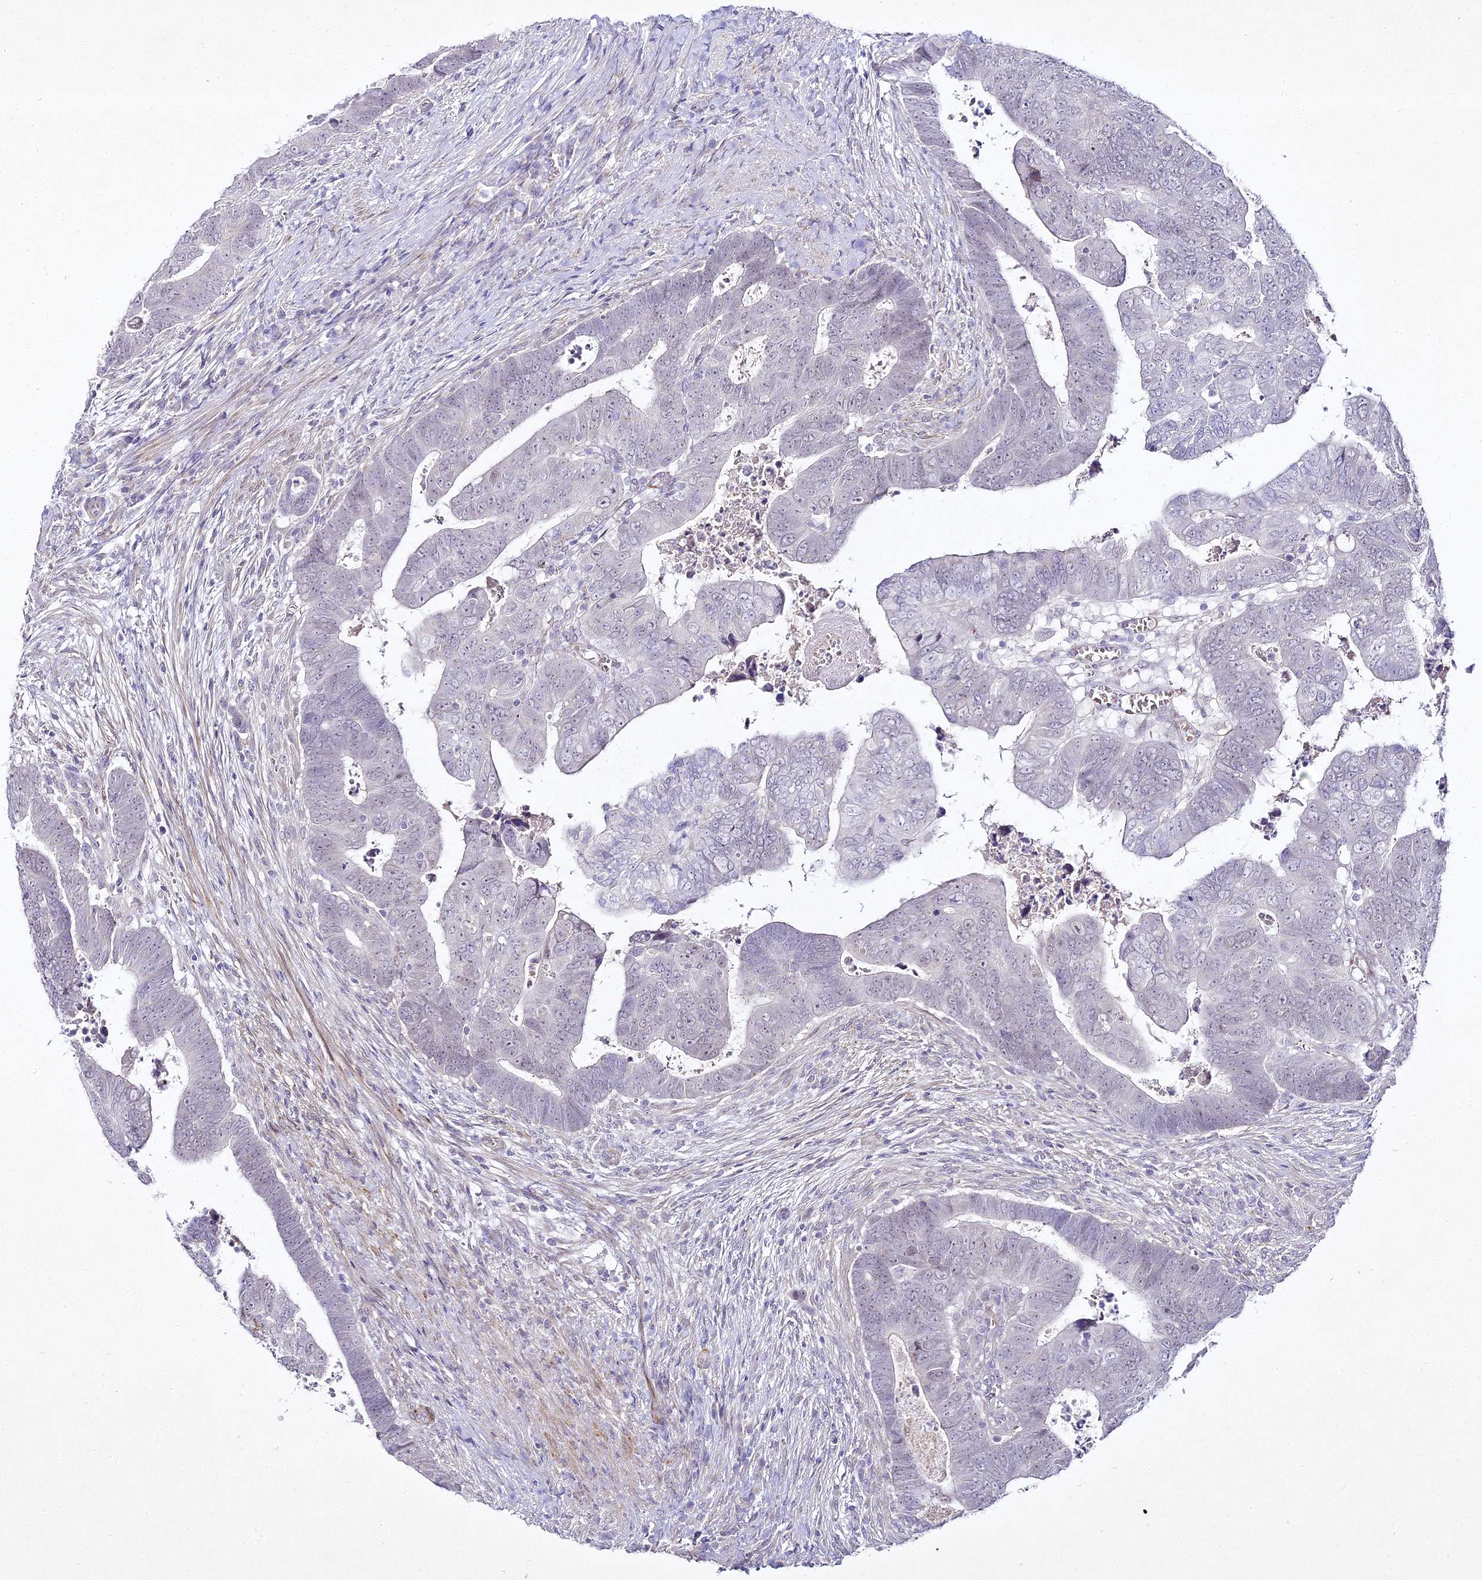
{"staining": {"intensity": "negative", "quantity": "none", "location": "none"}, "tissue": "colorectal cancer", "cell_type": "Tumor cells", "image_type": "cancer", "snomed": [{"axis": "morphology", "description": "Normal tissue, NOS"}, {"axis": "morphology", "description": "Adenocarcinoma, NOS"}, {"axis": "topography", "description": "Rectum"}], "caption": "The immunohistochemistry (IHC) histopathology image has no significant expression in tumor cells of colorectal adenocarcinoma tissue. (IHC, brightfield microscopy, high magnification).", "gene": "ALPG", "patient": {"sex": "female", "age": 65}}